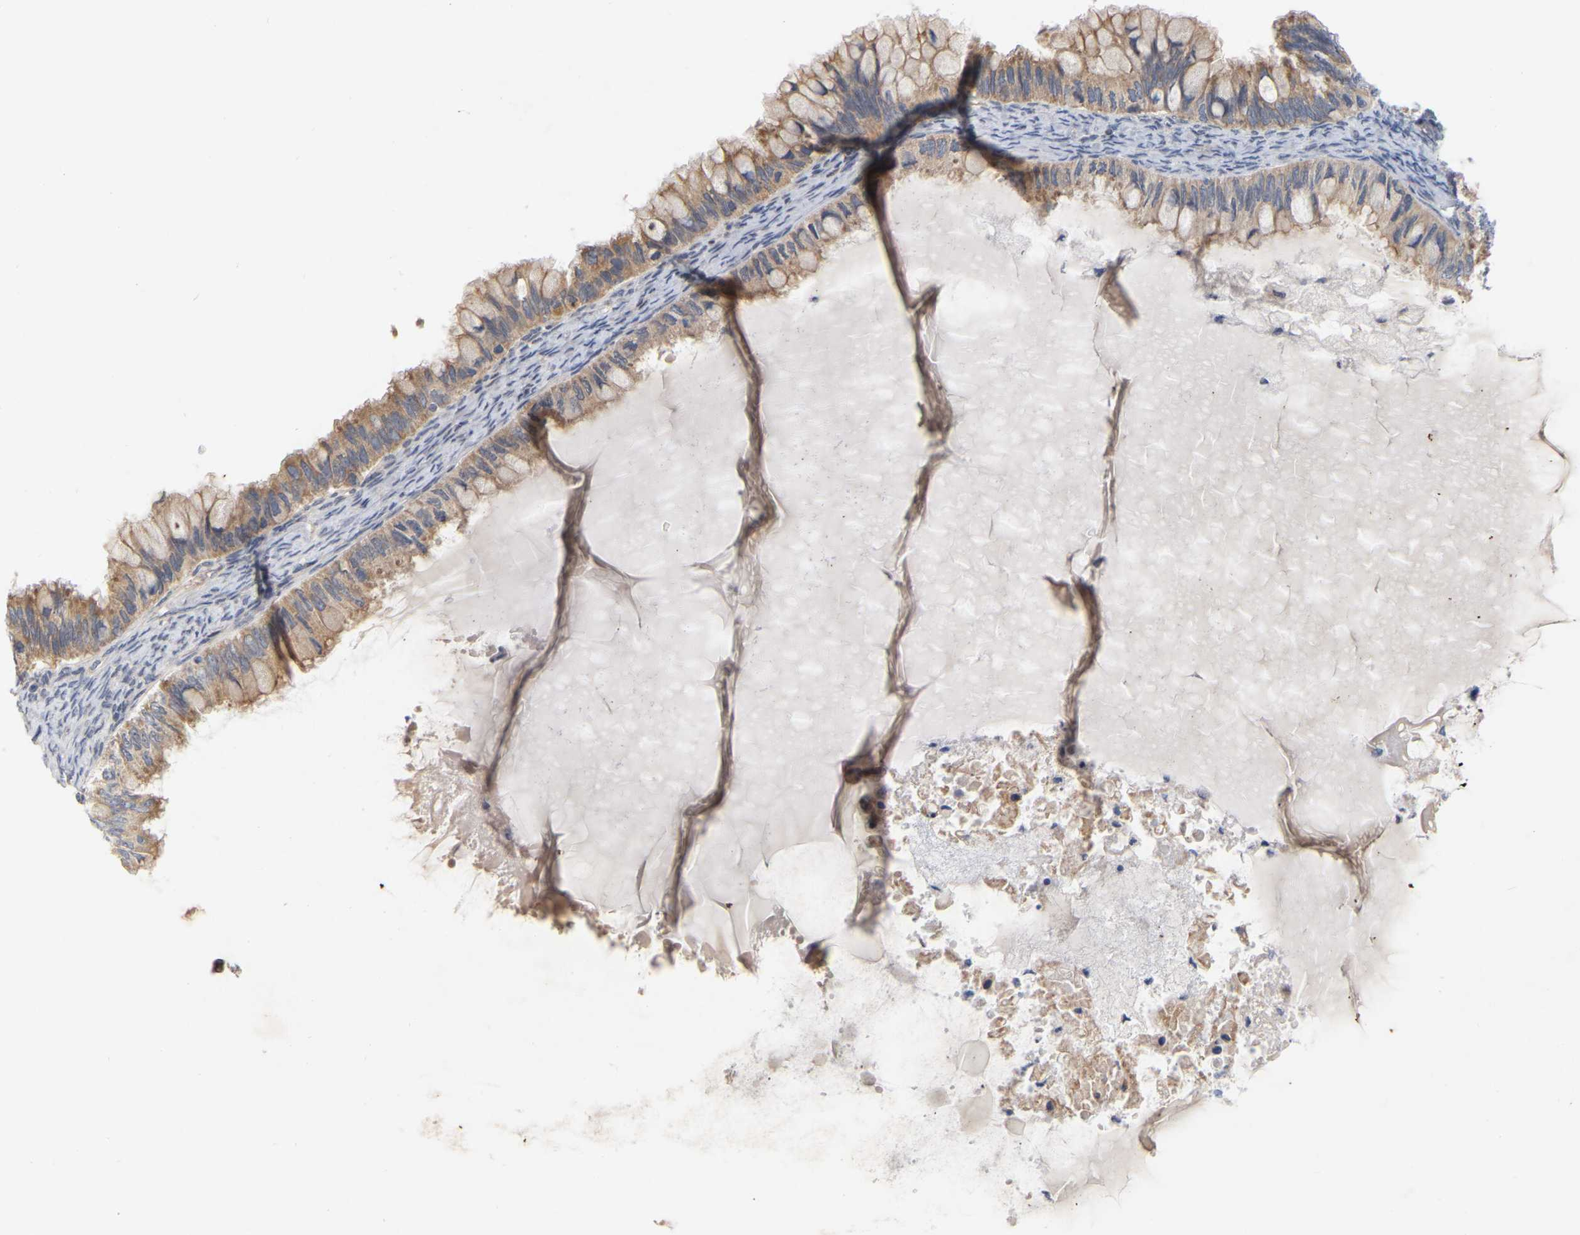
{"staining": {"intensity": "moderate", "quantity": ">75%", "location": "cytoplasmic/membranous"}, "tissue": "ovarian cancer", "cell_type": "Tumor cells", "image_type": "cancer", "snomed": [{"axis": "morphology", "description": "Cystadenocarcinoma, mucinous, NOS"}, {"axis": "topography", "description": "Ovary"}], "caption": "A brown stain highlights moderate cytoplasmic/membranous positivity of a protein in ovarian cancer (mucinous cystadenocarcinoma) tumor cells. Using DAB (3,3'-diaminobenzidine) (brown) and hematoxylin (blue) stains, captured at high magnification using brightfield microscopy.", "gene": "MINDY4", "patient": {"sex": "female", "age": 80}}